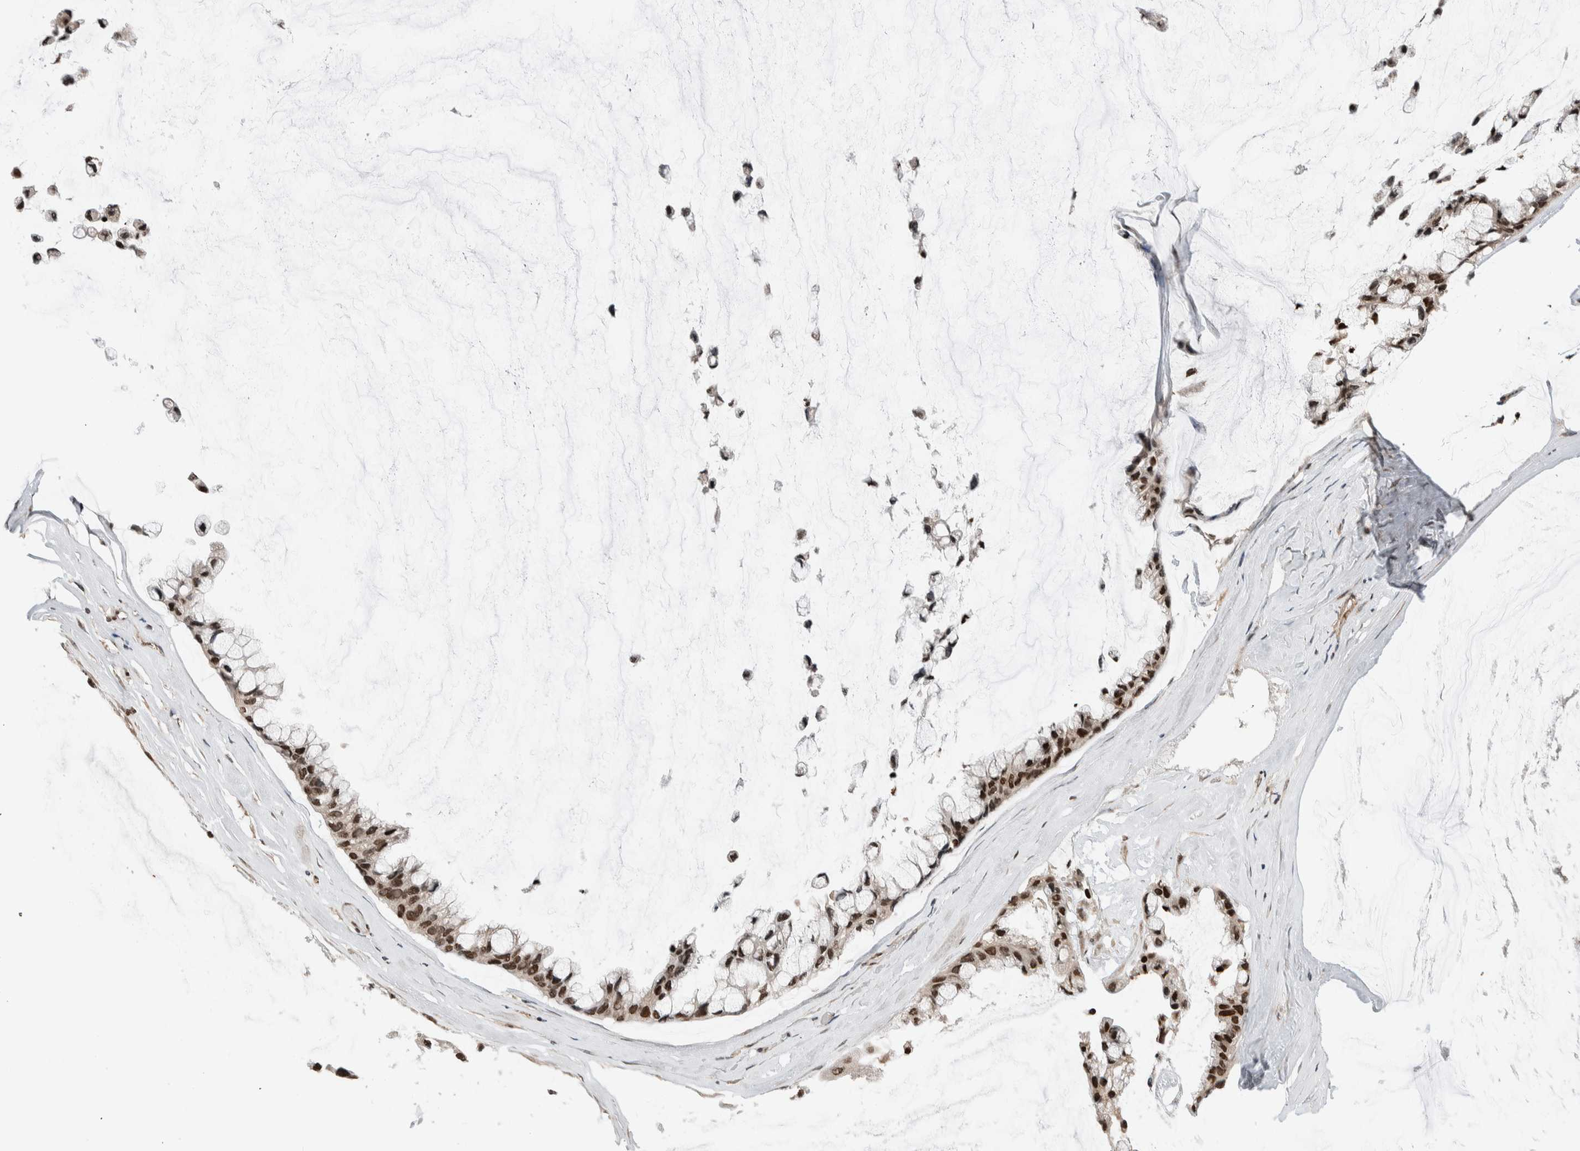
{"staining": {"intensity": "moderate", "quantity": ">75%", "location": "nuclear"}, "tissue": "ovarian cancer", "cell_type": "Tumor cells", "image_type": "cancer", "snomed": [{"axis": "morphology", "description": "Cystadenocarcinoma, mucinous, NOS"}, {"axis": "topography", "description": "Ovary"}], "caption": "The histopathology image exhibits staining of ovarian cancer (mucinous cystadenocarcinoma), revealing moderate nuclear protein expression (brown color) within tumor cells.", "gene": "NPLOC4", "patient": {"sex": "female", "age": 39}}